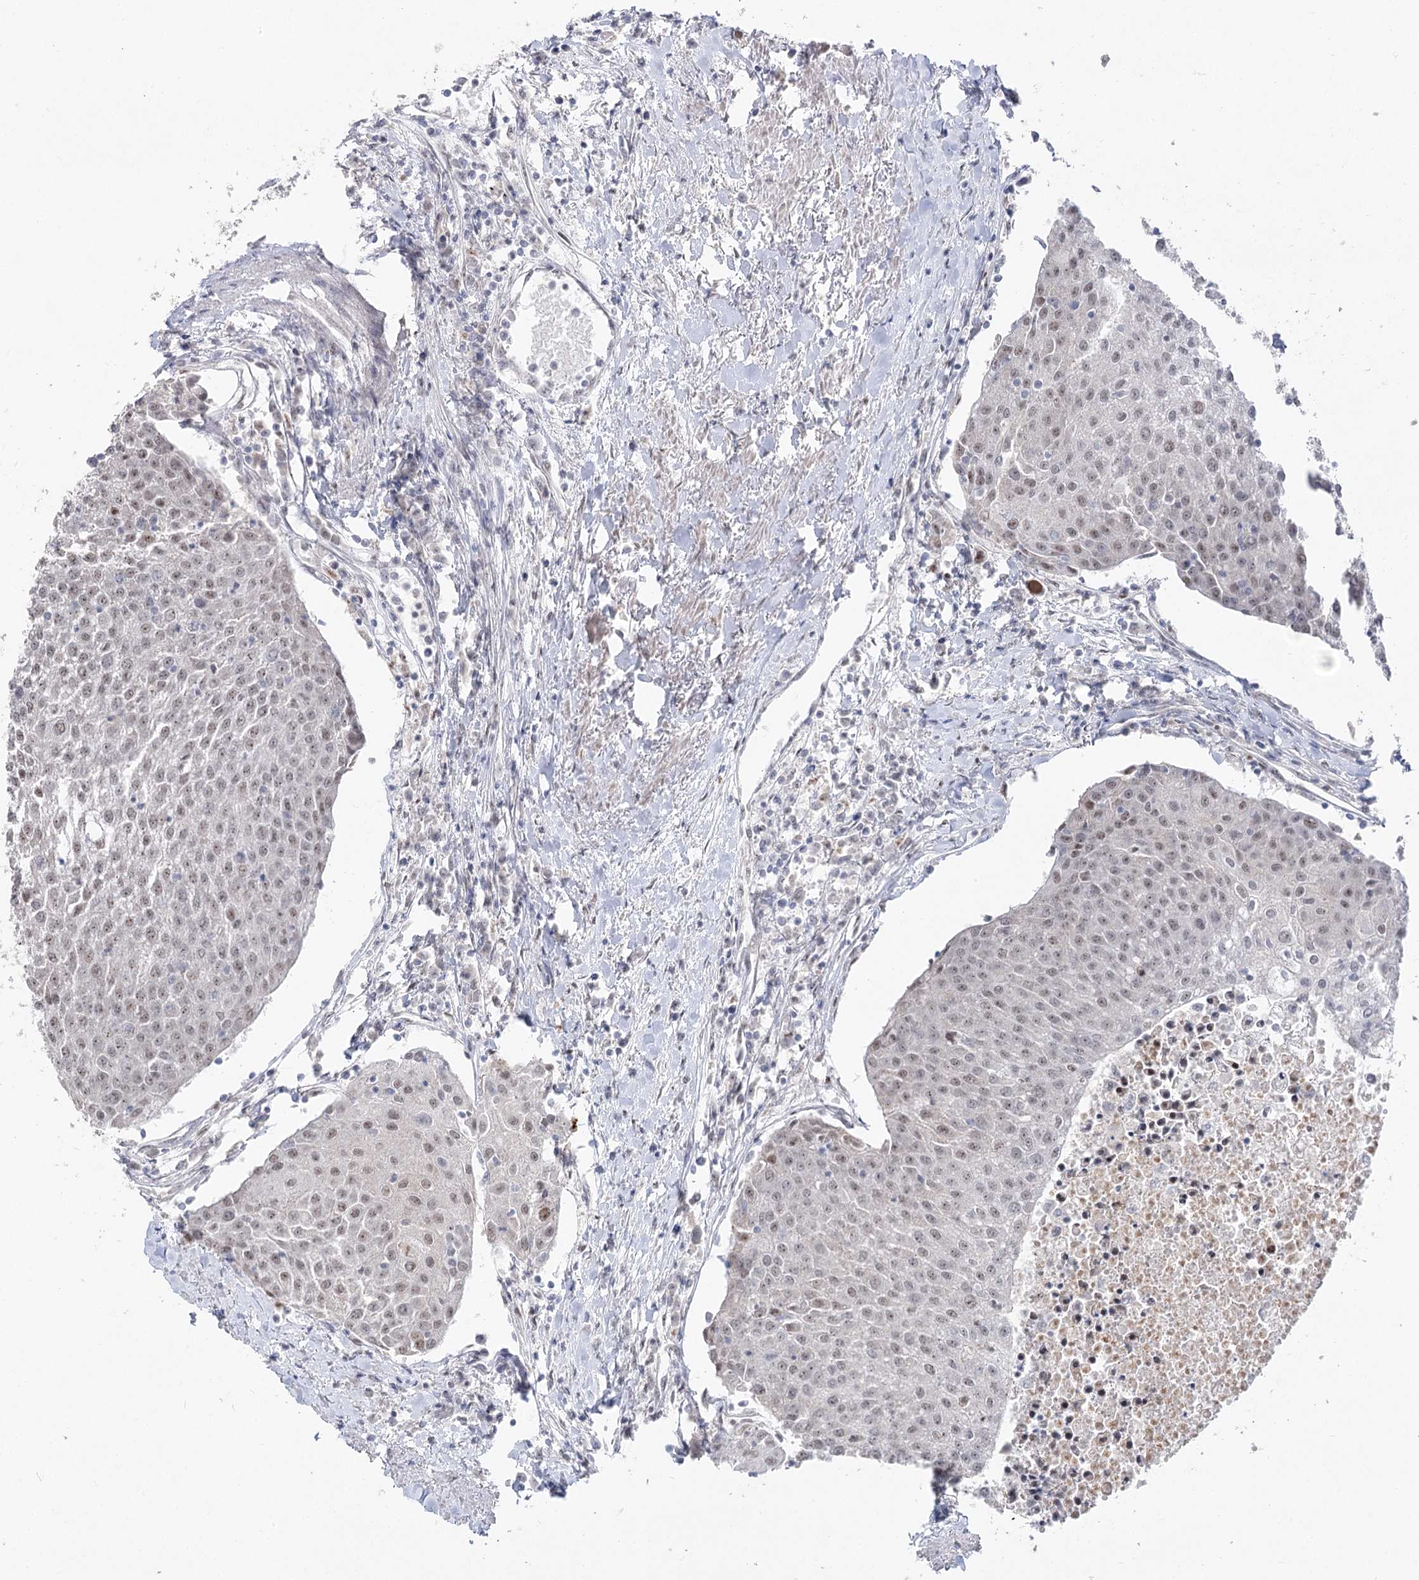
{"staining": {"intensity": "weak", "quantity": "<25%", "location": "nuclear"}, "tissue": "urothelial cancer", "cell_type": "Tumor cells", "image_type": "cancer", "snomed": [{"axis": "morphology", "description": "Urothelial carcinoma, High grade"}, {"axis": "topography", "description": "Urinary bladder"}], "caption": "Immunohistochemical staining of human urothelial cancer demonstrates no significant positivity in tumor cells. (DAB immunohistochemistry, high magnification).", "gene": "RUFY4", "patient": {"sex": "female", "age": 85}}